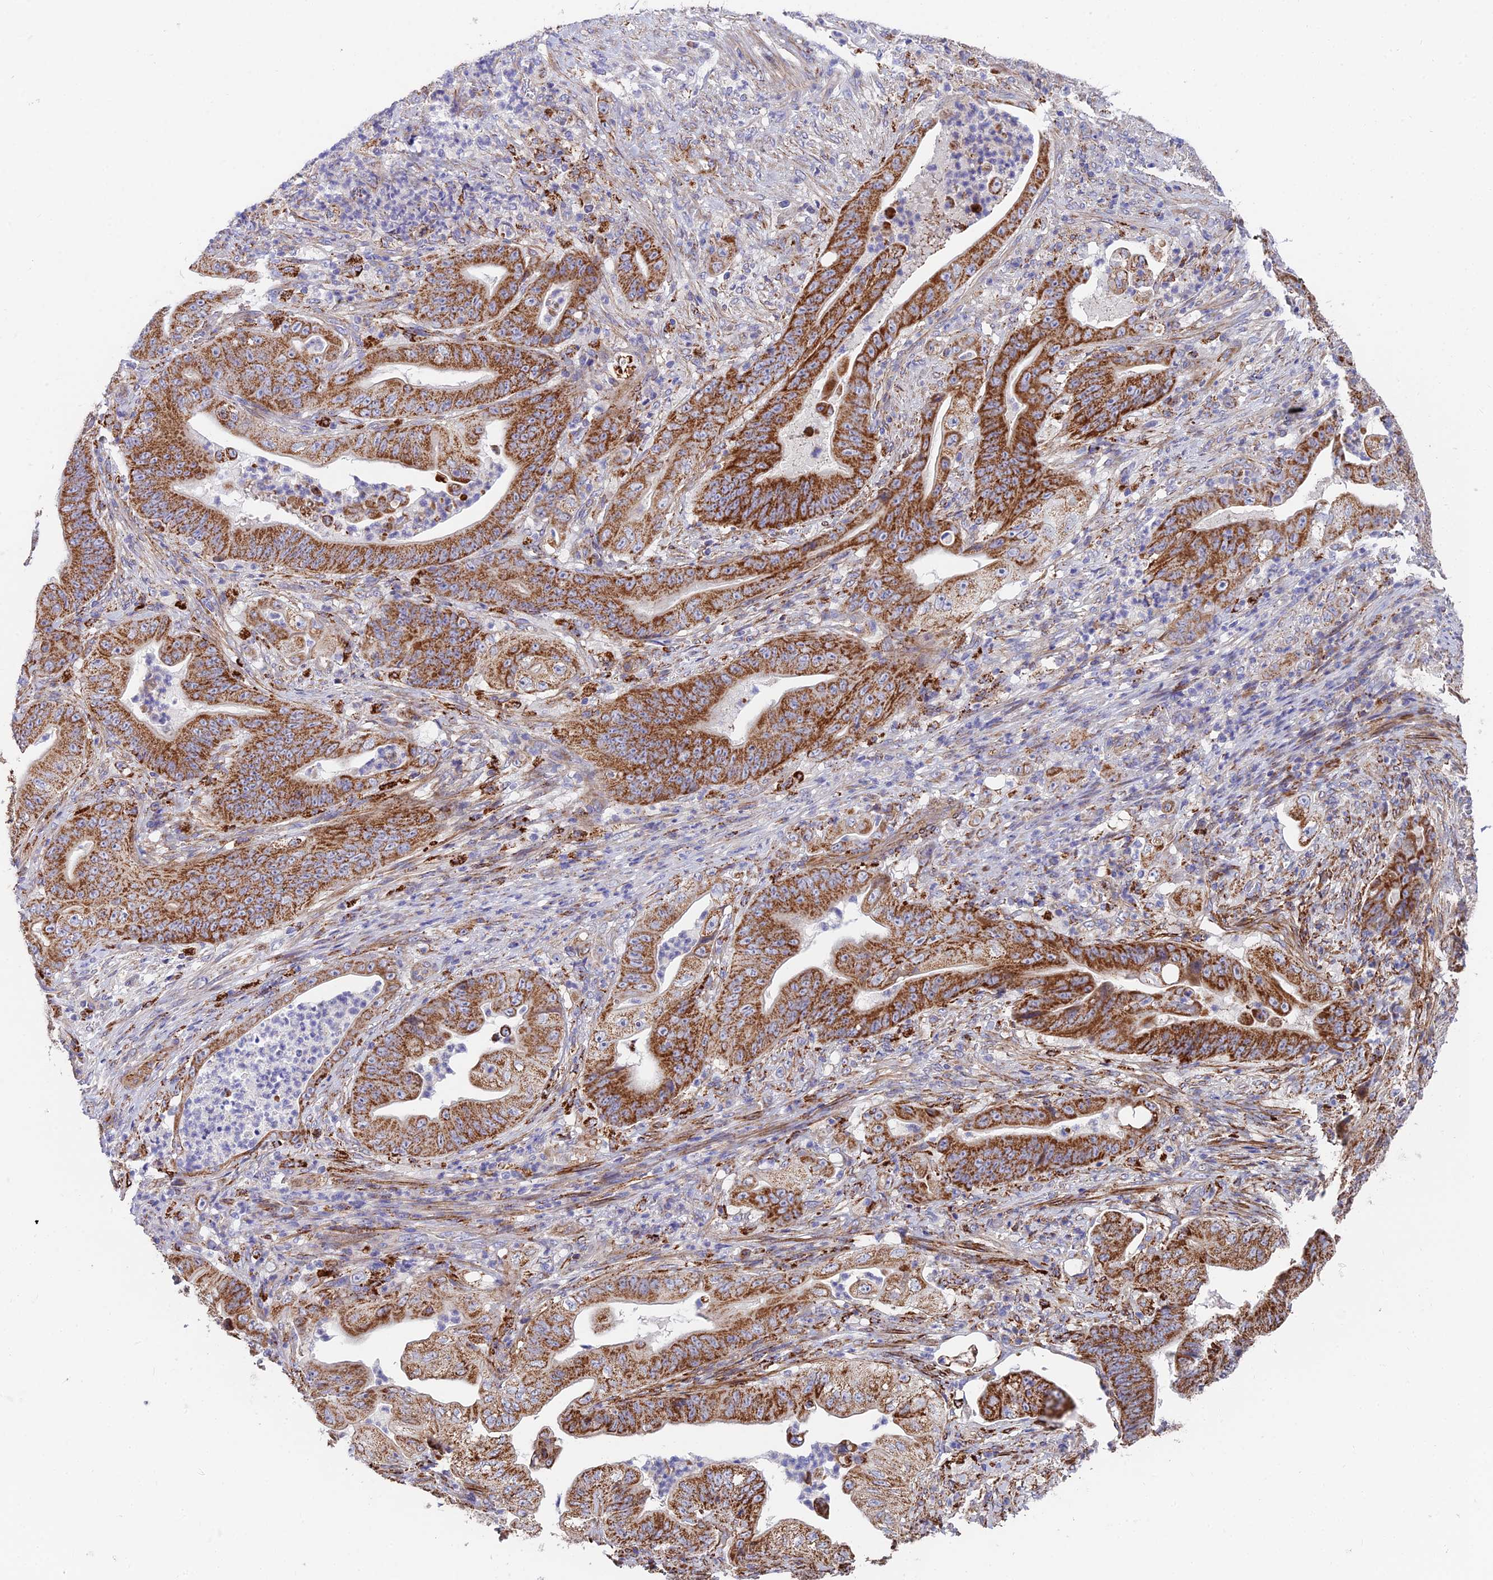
{"staining": {"intensity": "strong", "quantity": ">75%", "location": "cytoplasmic/membranous"}, "tissue": "stomach cancer", "cell_type": "Tumor cells", "image_type": "cancer", "snomed": [{"axis": "morphology", "description": "Adenocarcinoma, NOS"}, {"axis": "topography", "description": "Stomach"}], "caption": "Adenocarcinoma (stomach) stained for a protein (brown) displays strong cytoplasmic/membranous positive expression in about >75% of tumor cells.", "gene": "TIGD6", "patient": {"sex": "female", "age": 73}}